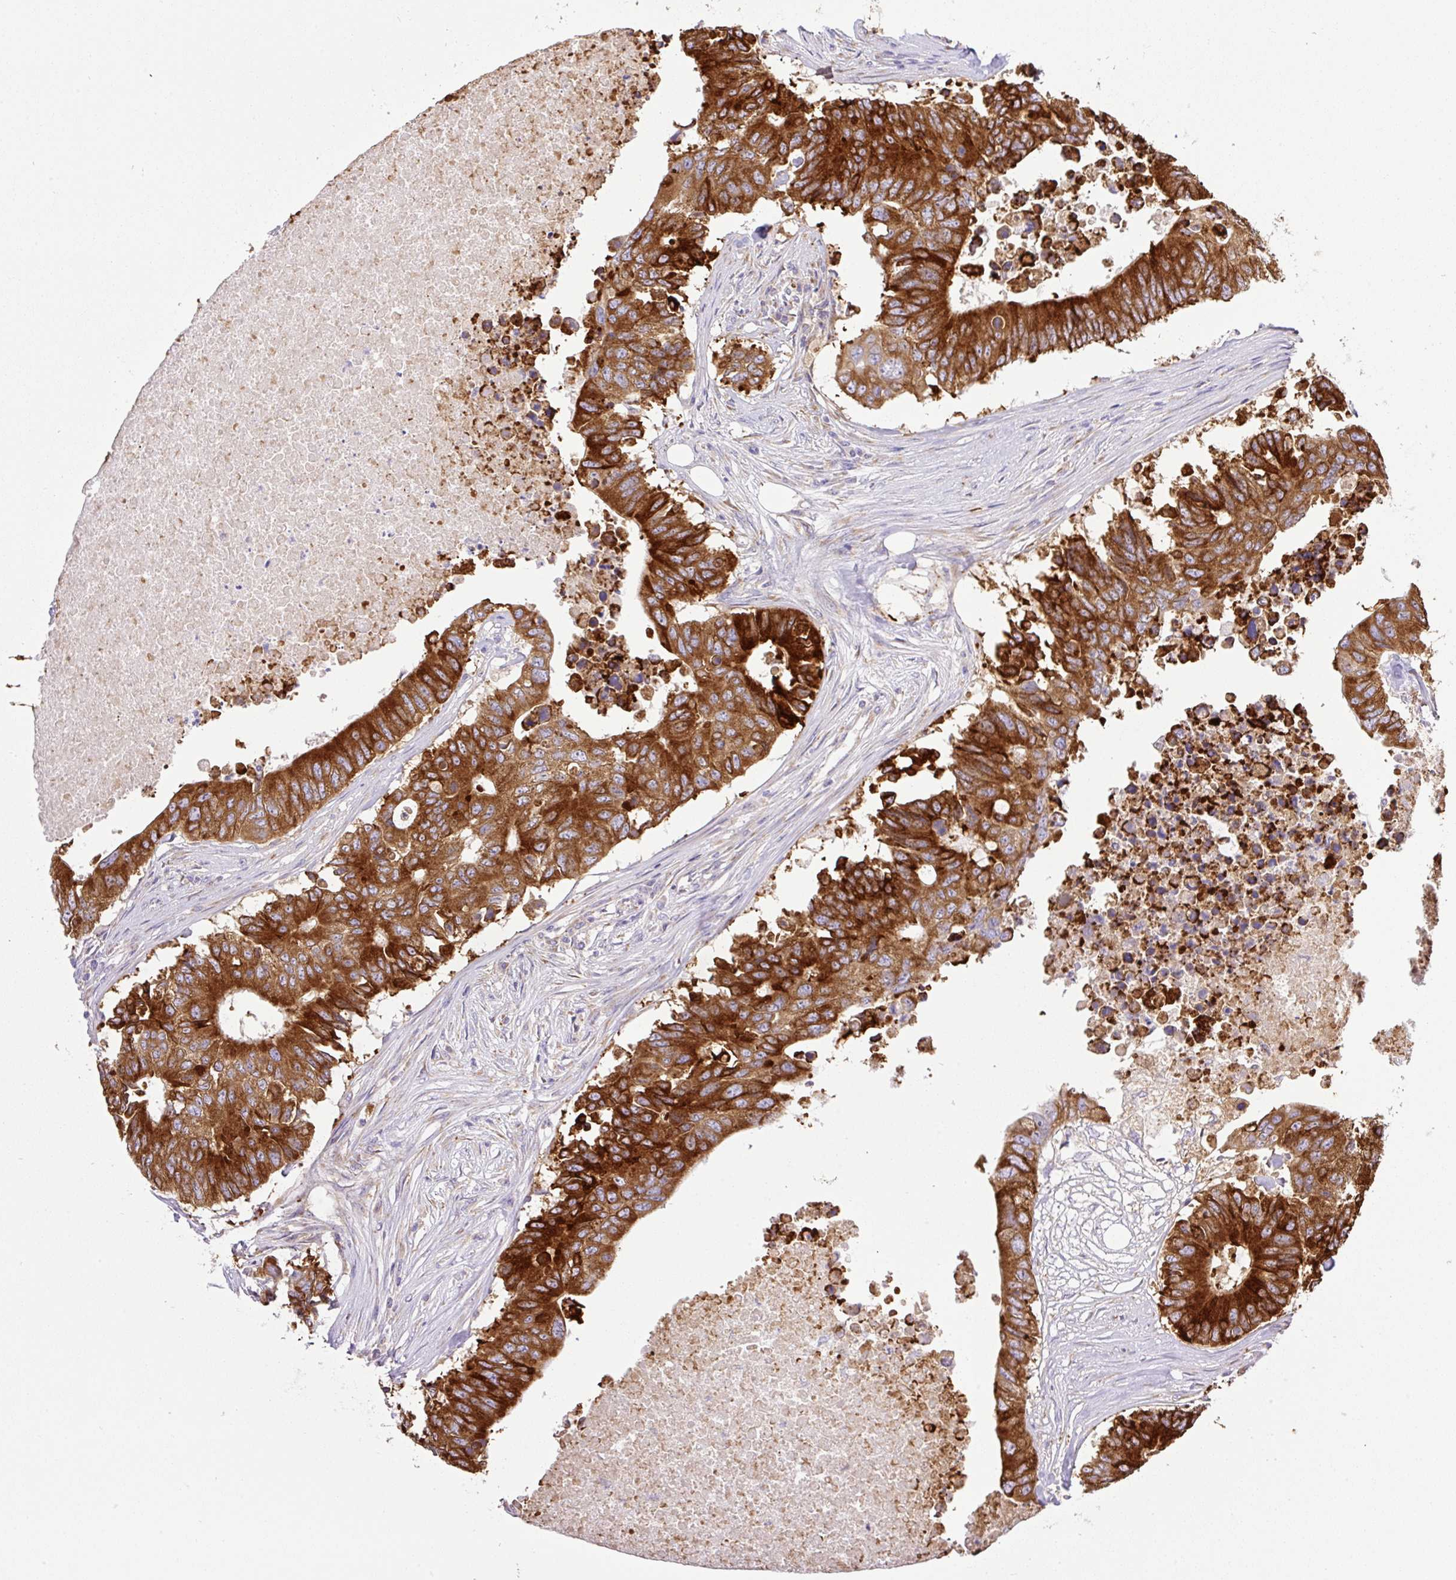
{"staining": {"intensity": "strong", "quantity": ">75%", "location": "cytoplasmic/membranous"}, "tissue": "colorectal cancer", "cell_type": "Tumor cells", "image_type": "cancer", "snomed": [{"axis": "morphology", "description": "Adenocarcinoma, NOS"}, {"axis": "topography", "description": "Colon"}], "caption": "A high-resolution photomicrograph shows immunohistochemistry (IHC) staining of adenocarcinoma (colorectal), which exhibits strong cytoplasmic/membranous staining in approximately >75% of tumor cells.", "gene": "POFUT1", "patient": {"sex": "male", "age": 71}}